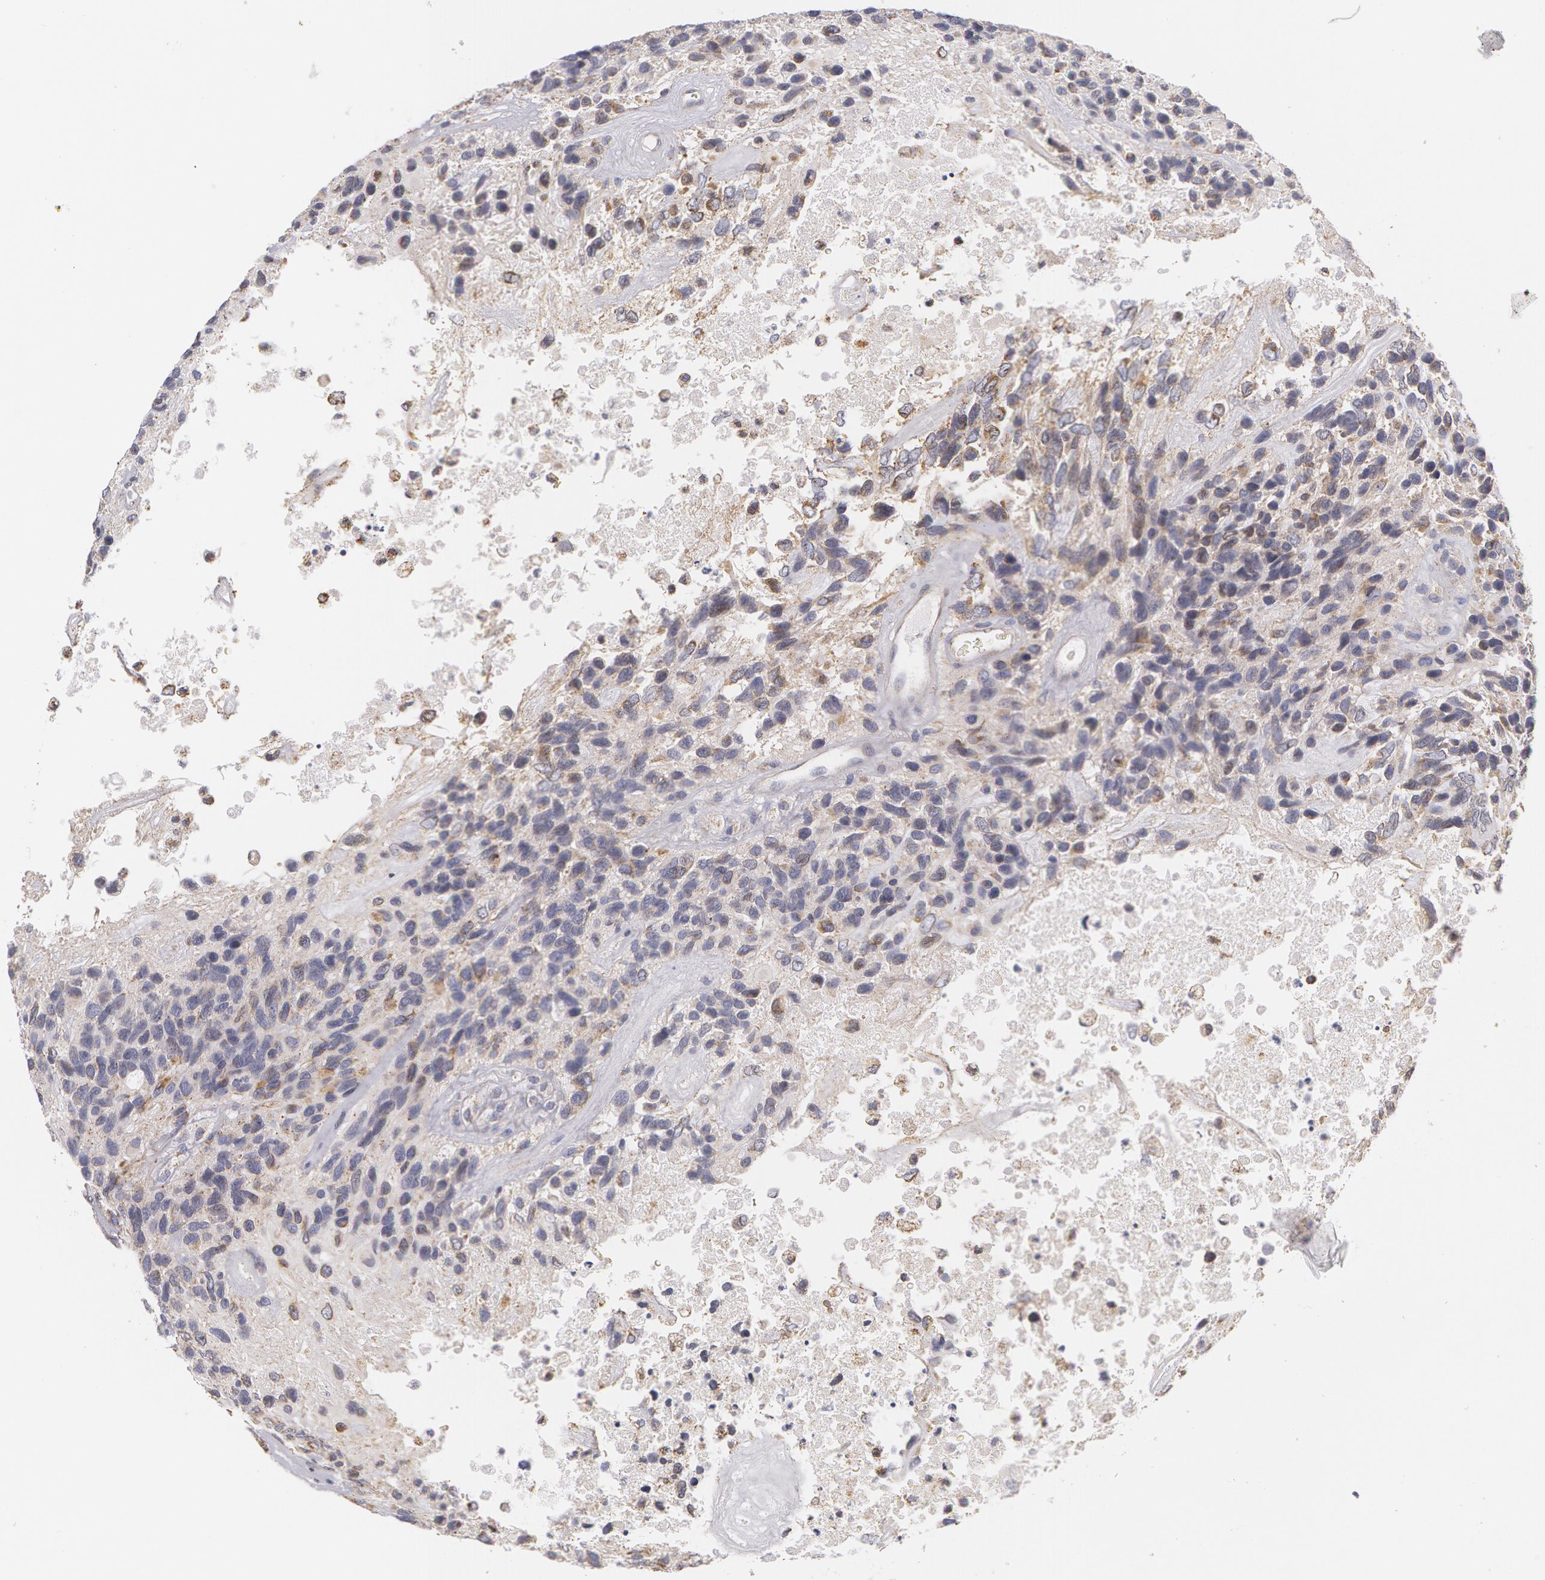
{"staining": {"intensity": "negative", "quantity": "none", "location": "none"}, "tissue": "glioma", "cell_type": "Tumor cells", "image_type": "cancer", "snomed": [{"axis": "morphology", "description": "Glioma, malignant, High grade"}, {"axis": "topography", "description": "Brain"}], "caption": "Micrograph shows no protein expression in tumor cells of glioma tissue.", "gene": "KRT18", "patient": {"sex": "male", "age": 77}}